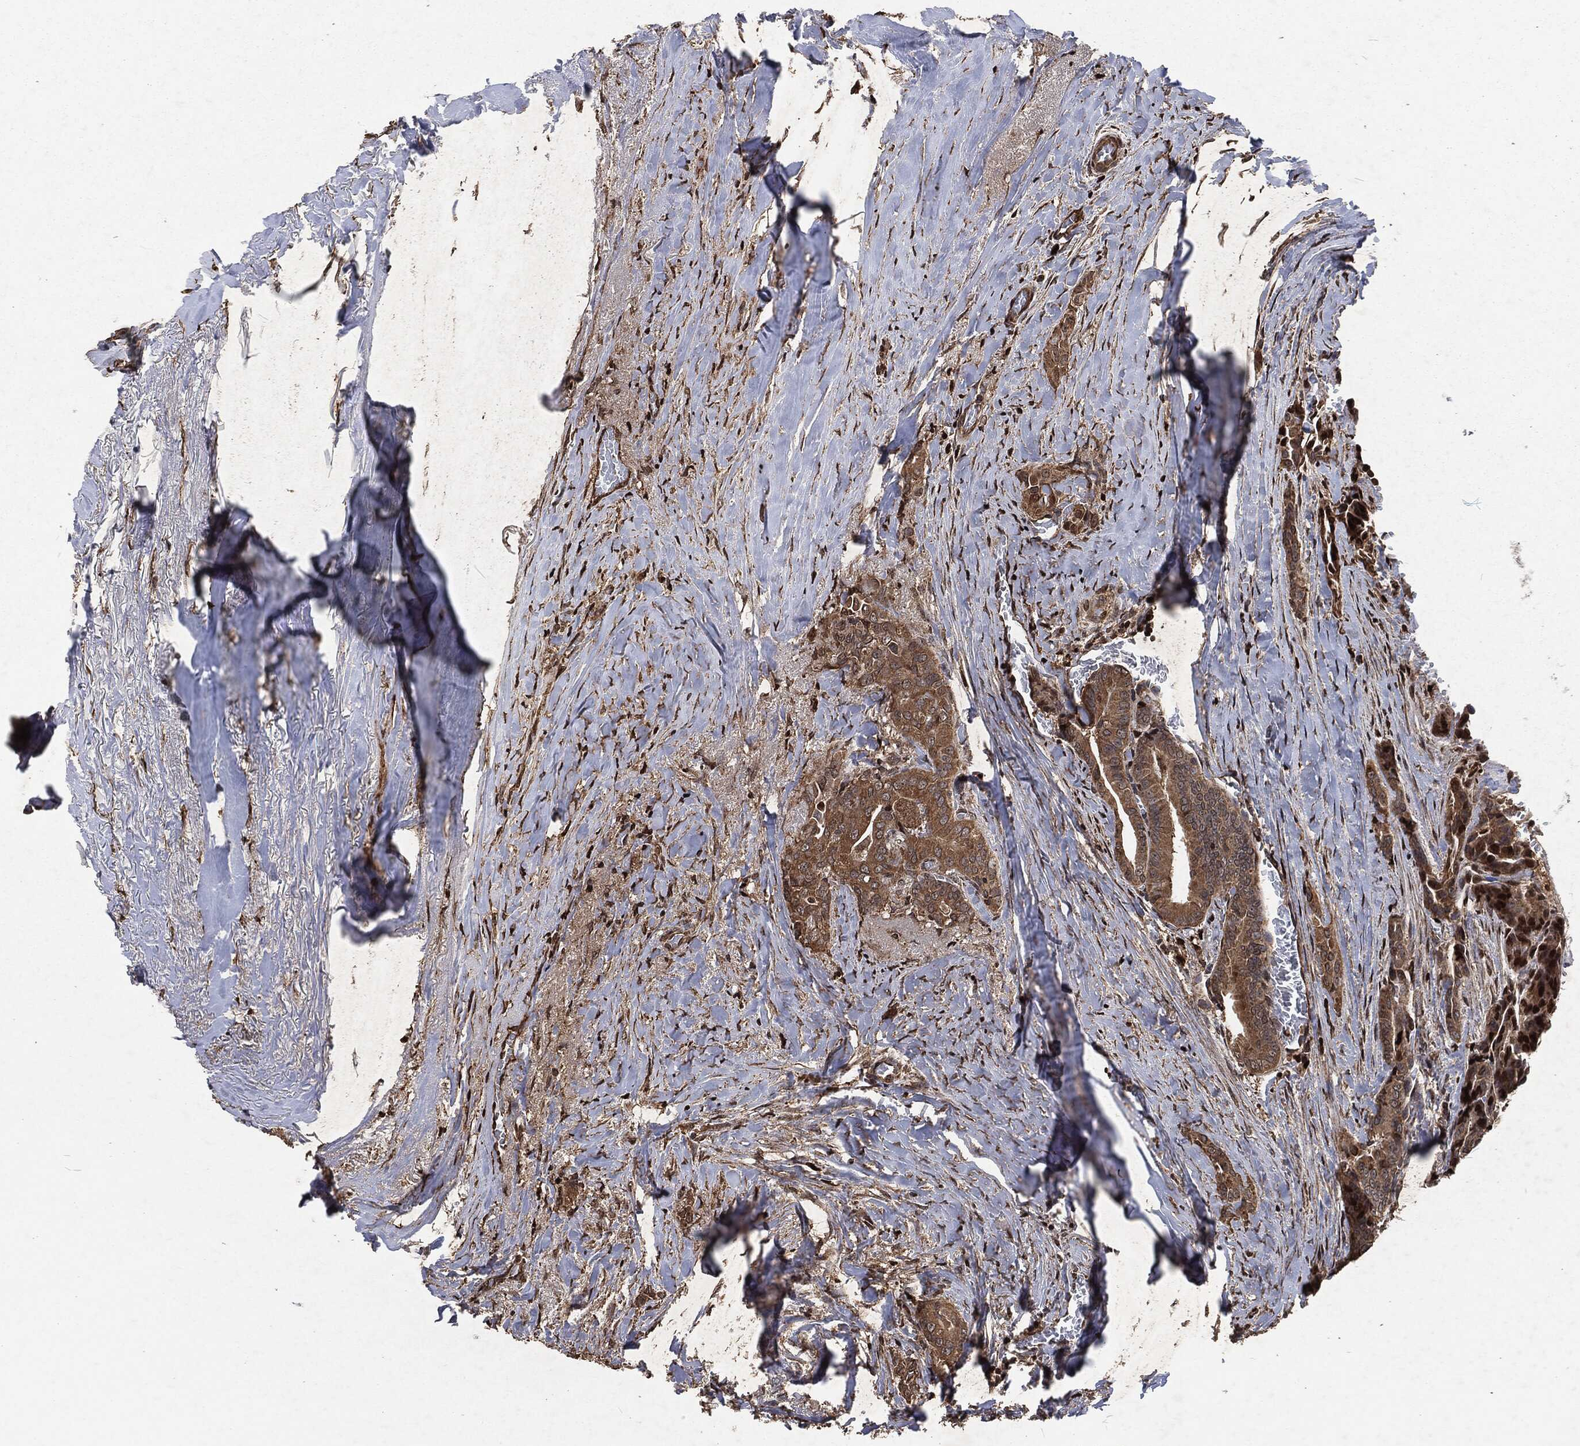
{"staining": {"intensity": "strong", "quantity": "25%-75%", "location": "nuclear"}, "tissue": "thyroid cancer", "cell_type": "Tumor cells", "image_type": "cancer", "snomed": [{"axis": "morphology", "description": "Papillary adenocarcinoma, NOS"}, {"axis": "topography", "description": "Thyroid gland"}], "caption": "Strong nuclear protein expression is appreciated in approximately 25%-75% of tumor cells in thyroid cancer (papillary adenocarcinoma). Immunohistochemistry (ihc) stains the protein of interest in brown and the nuclei are stained blue.", "gene": "SNAI1", "patient": {"sex": "male", "age": 61}}